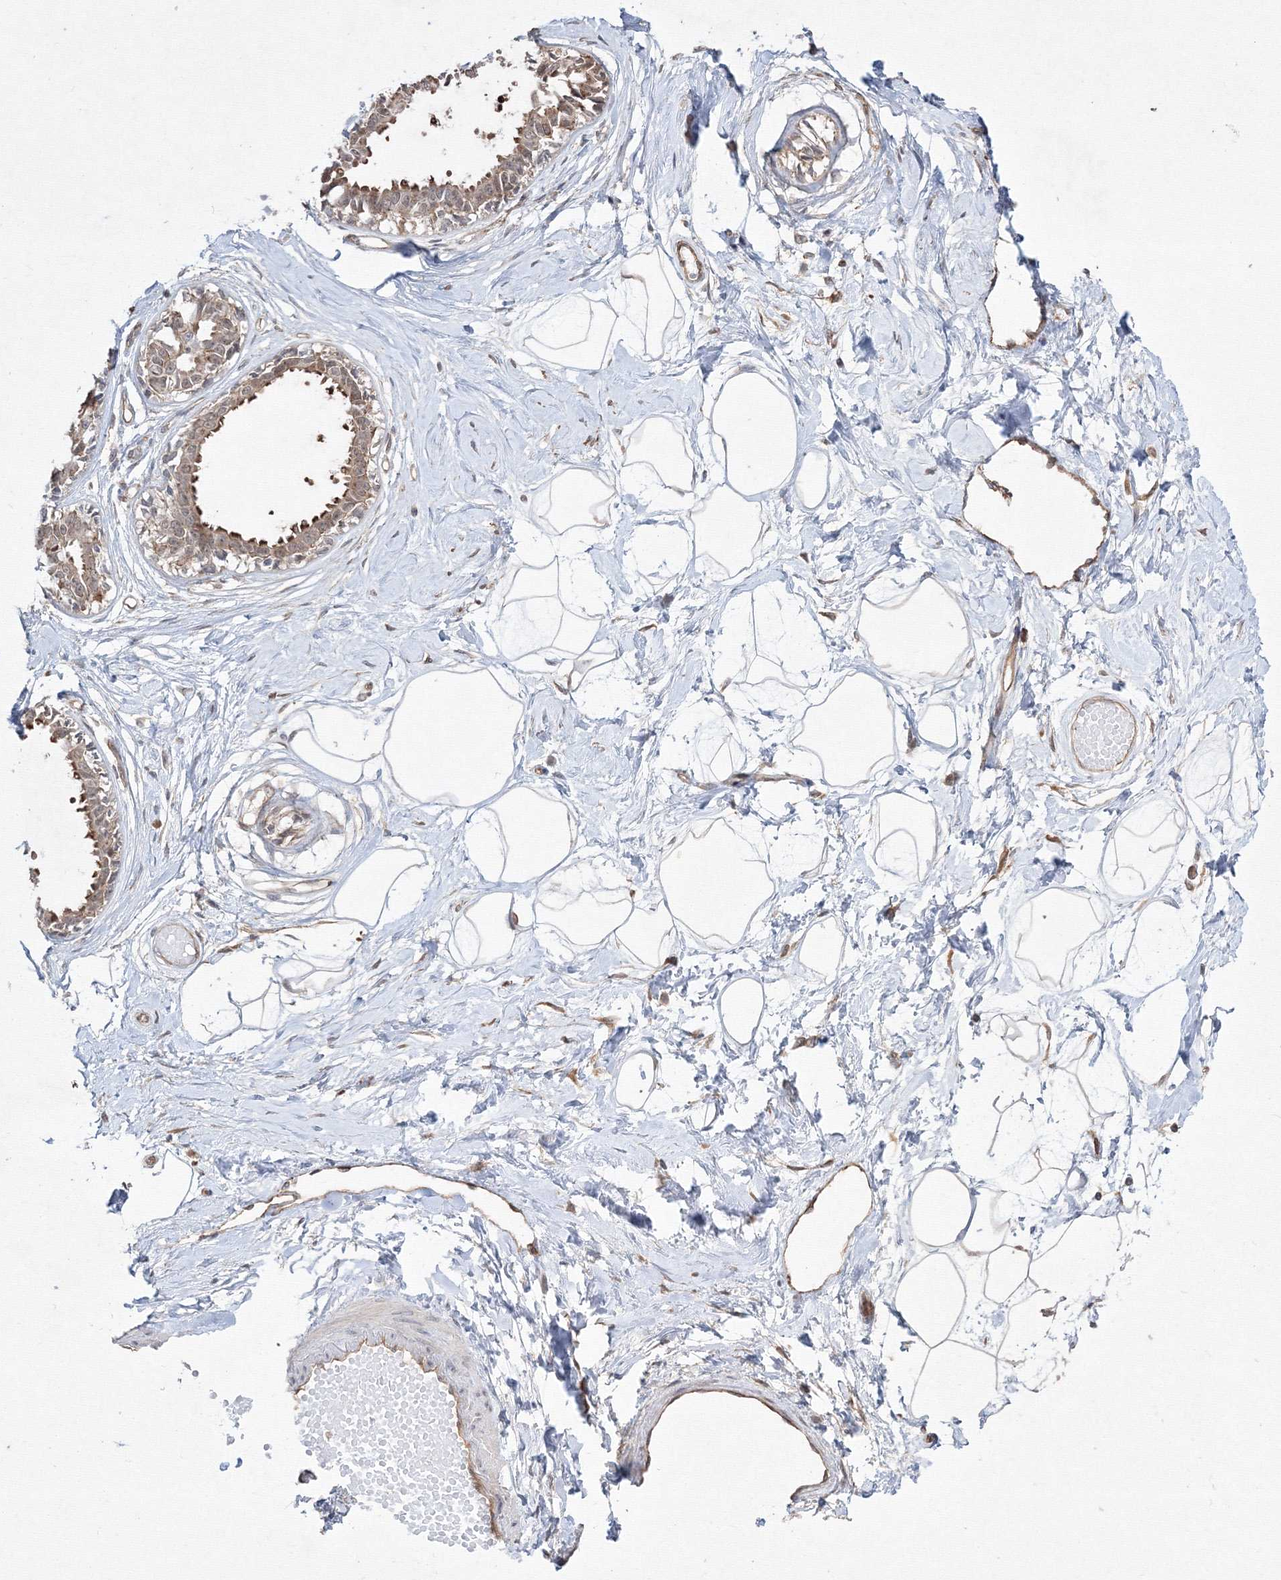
{"staining": {"intensity": "negative", "quantity": "none", "location": "none"}, "tissue": "breast", "cell_type": "Adipocytes", "image_type": "normal", "snomed": [{"axis": "morphology", "description": "Normal tissue, NOS"}, {"axis": "topography", "description": "Breast"}], "caption": "This is an immunohistochemistry (IHC) micrograph of unremarkable human breast. There is no staining in adipocytes.", "gene": "FBXL8", "patient": {"sex": "female", "age": 45}}